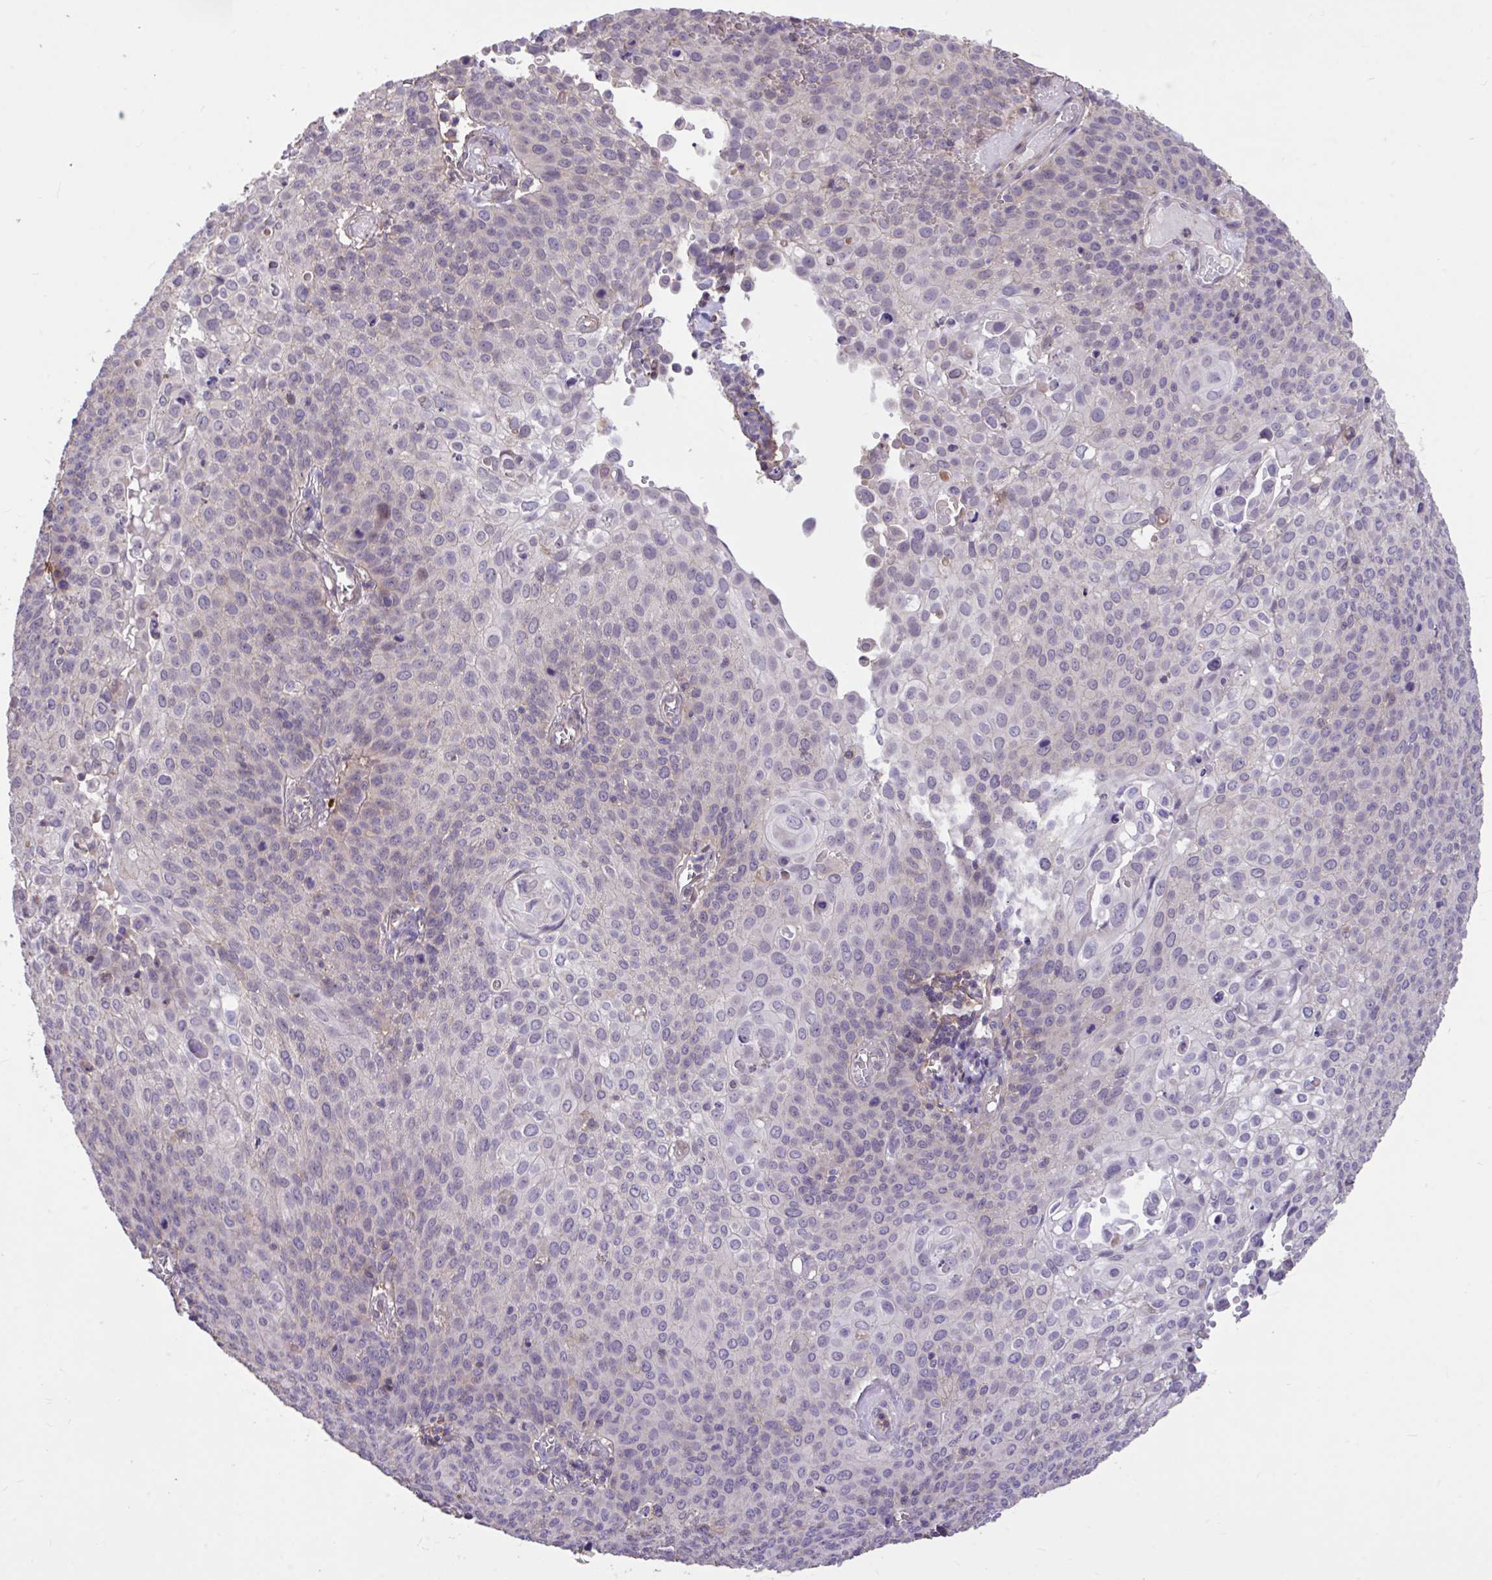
{"staining": {"intensity": "negative", "quantity": "none", "location": "none"}, "tissue": "cervical cancer", "cell_type": "Tumor cells", "image_type": "cancer", "snomed": [{"axis": "morphology", "description": "Squamous cell carcinoma, NOS"}, {"axis": "topography", "description": "Cervix"}], "caption": "This is an immunohistochemistry image of human cervical cancer. There is no expression in tumor cells.", "gene": "IGFL2", "patient": {"sex": "female", "age": 65}}